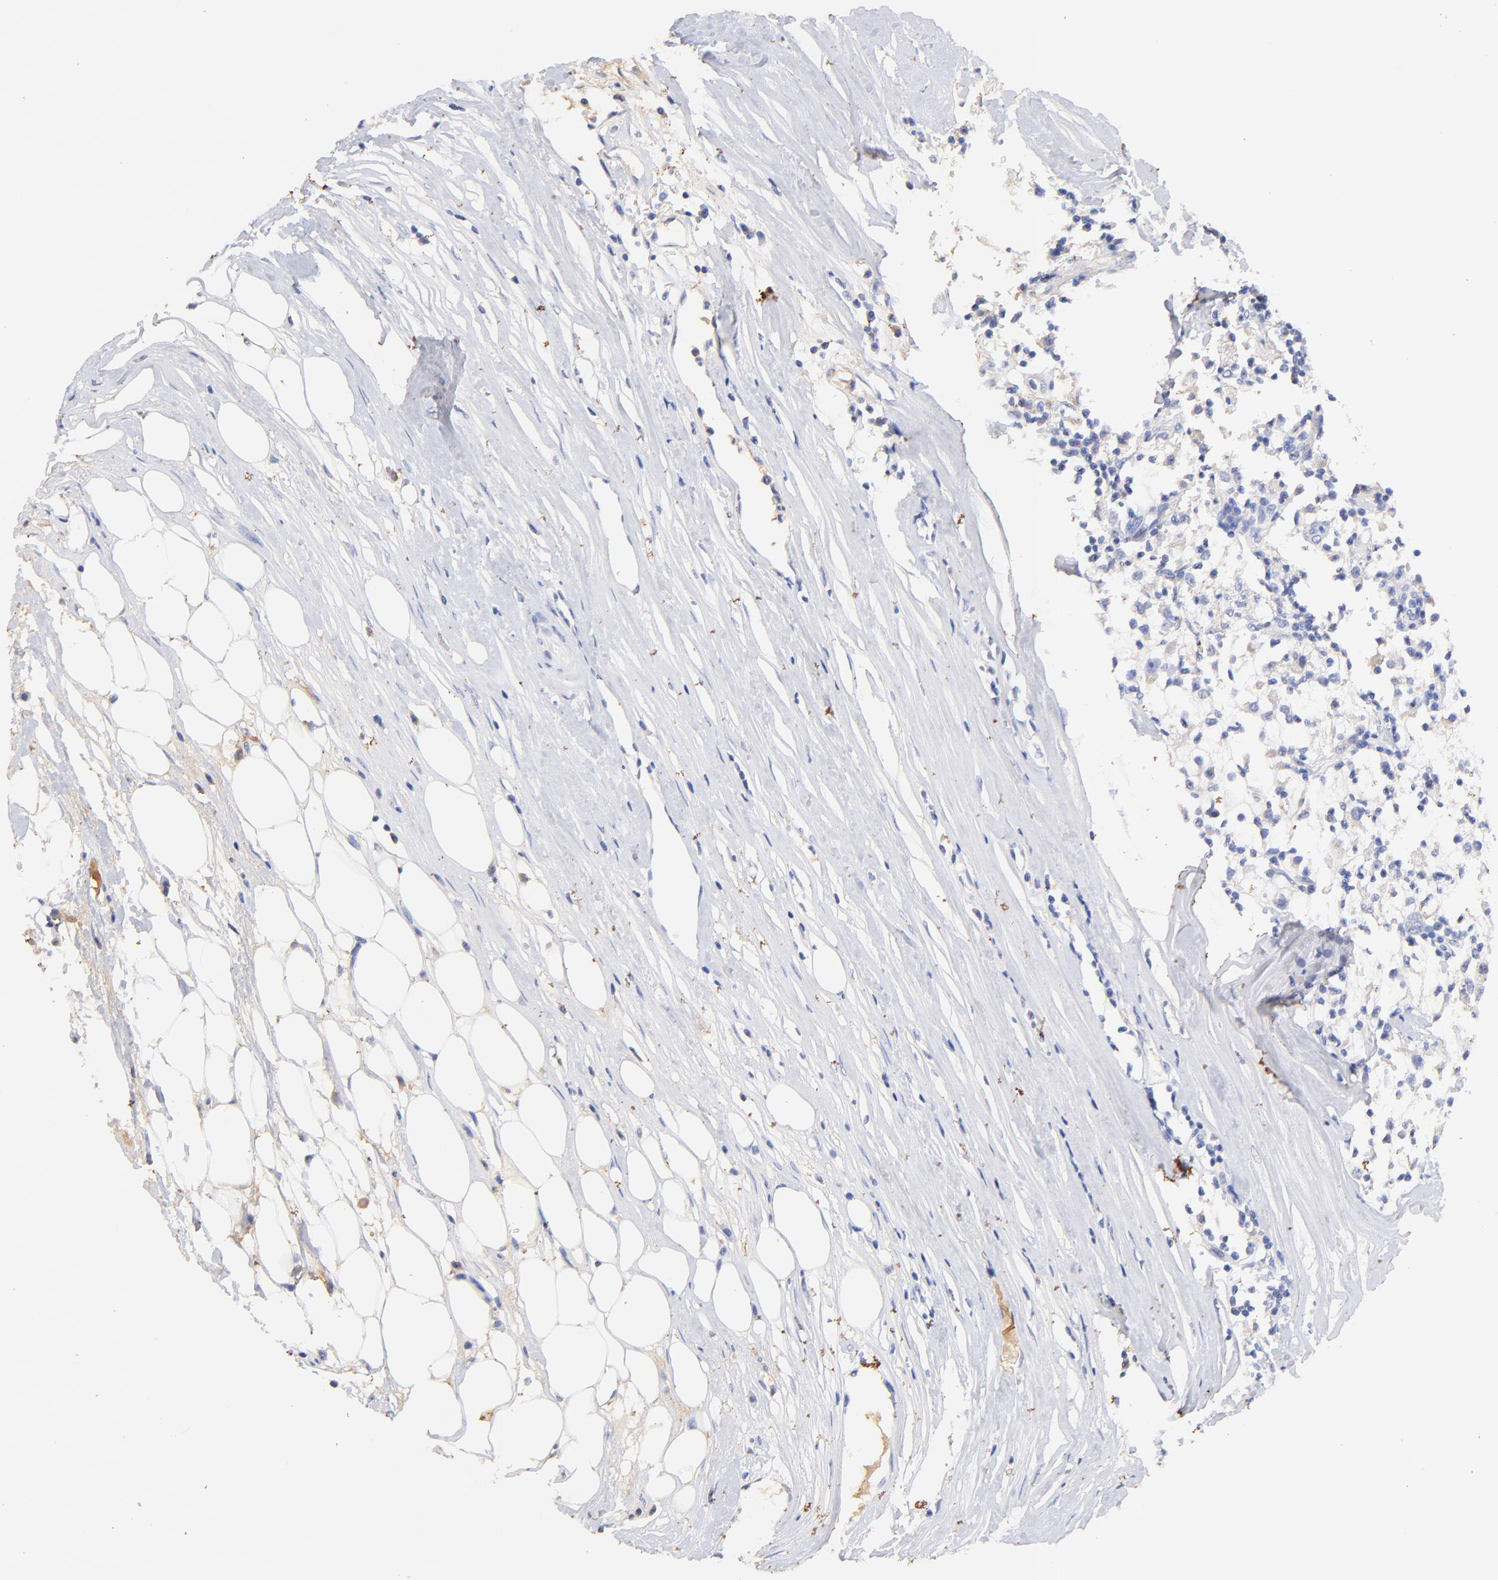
{"staining": {"intensity": "negative", "quantity": "none", "location": "none"}, "tissue": "renal cancer", "cell_type": "Tumor cells", "image_type": "cancer", "snomed": [{"axis": "morphology", "description": "Adenocarcinoma, NOS"}, {"axis": "topography", "description": "Kidney"}], "caption": "Immunohistochemistry (IHC) image of renal adenocarcinoma stained for a protein (brown), which demonstrates no staining in tumor cells. (Immunohistochemistry, brightfield microscopy, high magnification).", "gene": "IGLV7-43", "patient": {"sex": "male", "age": 82}}